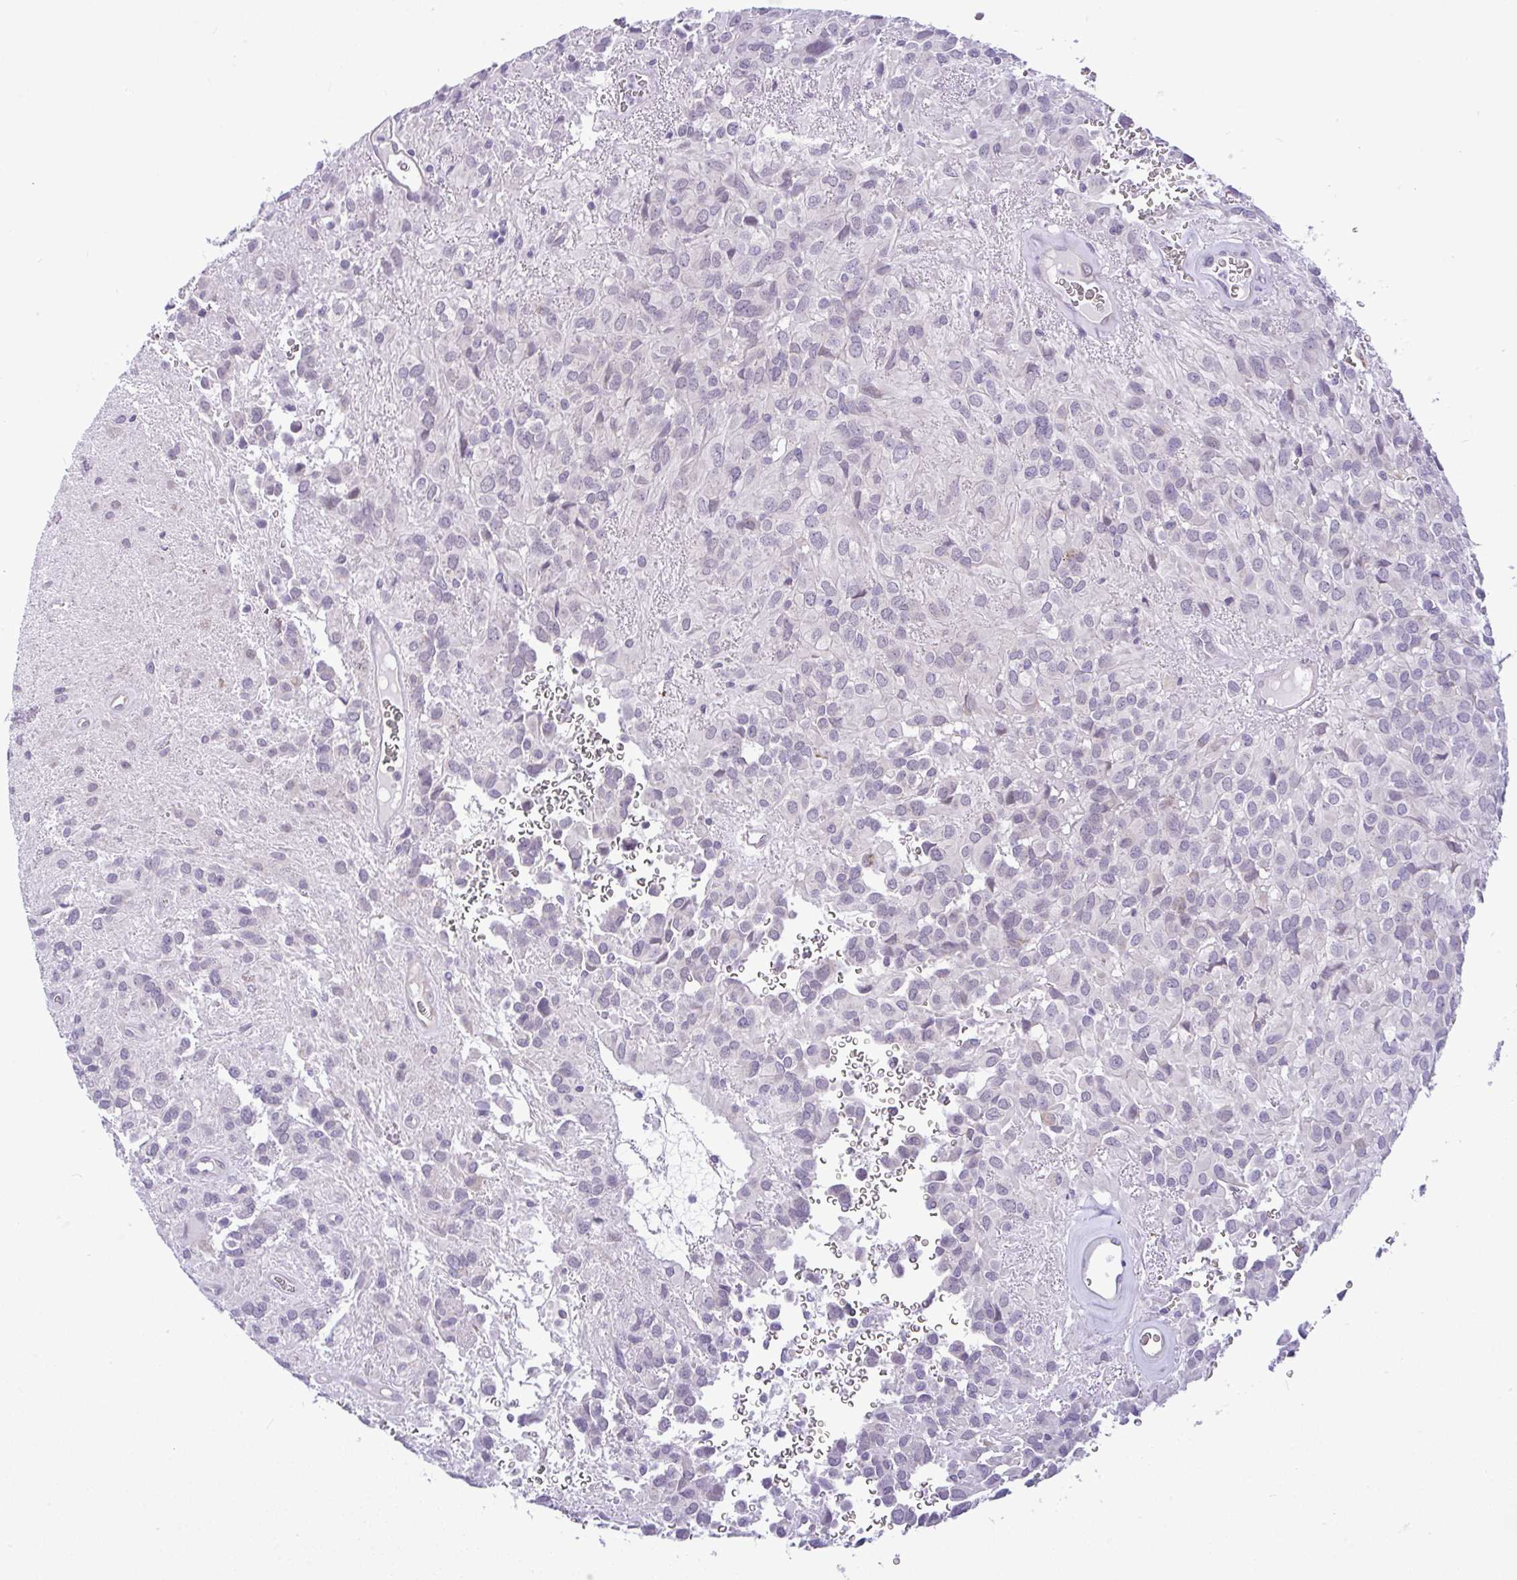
{"staining": {"intensity": "negative", "quantity": "none", "location": "none"}, "tissue": "glioma", "cell_type": "Tumor cells", "image_type": "cancer", "snomed": [{"axis": "morphology", "description": "Glioma, malignant, Low grade"}, {"axis": "topography", "description": "Brain"}], "caption": "There is no significant positivity in tumor cells of low-grade glioma (malignant).", "gene": "PYCR2", "patient": {"sex": "male", "age": 56}}